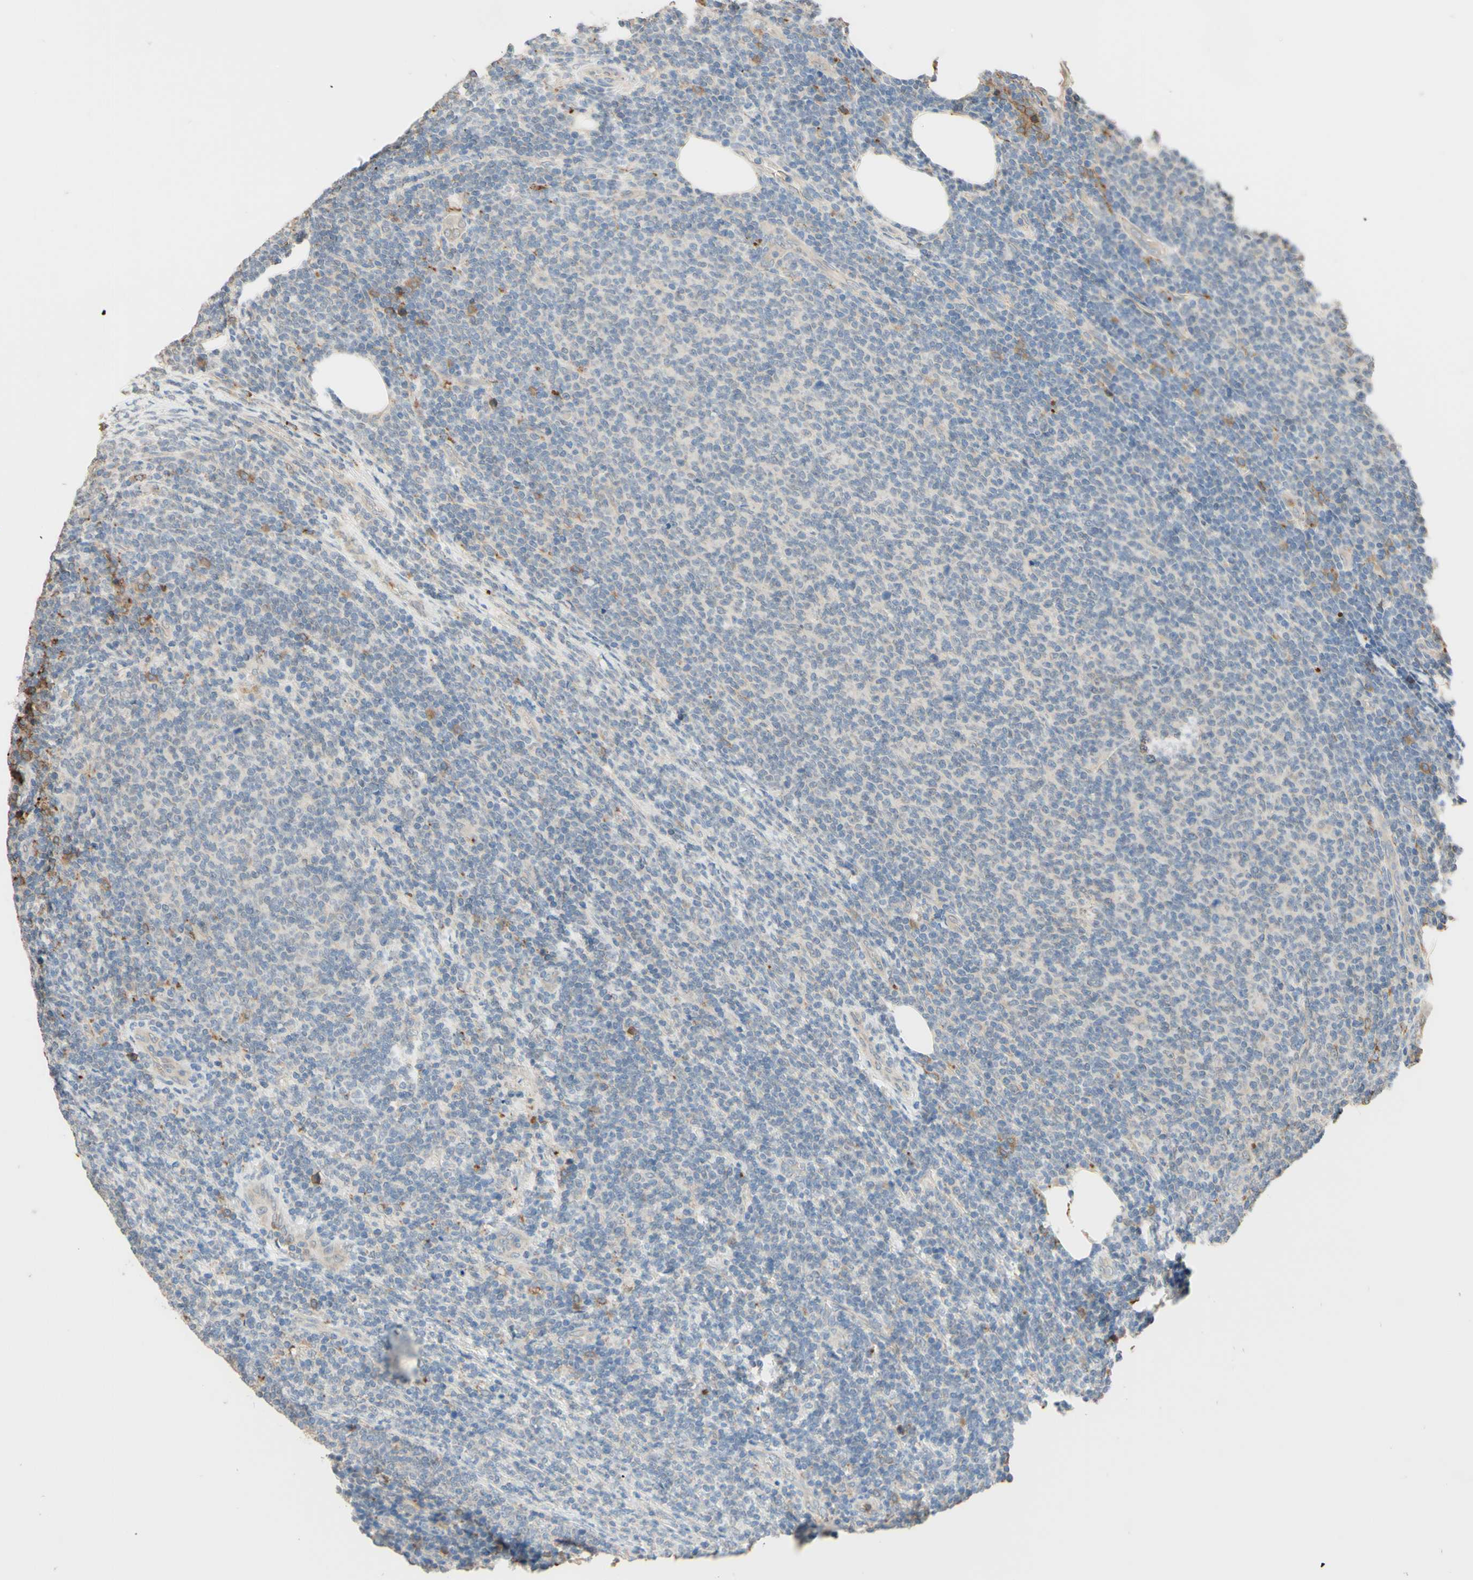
{"staining": {"intensity": "negative", "quantity": "none", "location": "none"}, "tissue": "lymphoma", "cell_type": "Tumor cells", "image_type": "cancer", "snomed": [{"axis": "morphology", "description": "Malignant lymphoma, non-Hodgkin's type, Low grade"}, {"axis": "topography", "description": "Lymph node"}], "caption": "IHC photomicrograph of neoplastic tissue: lymphoma stained with DAB (3,3'-diaminobenzidine) shows no significant protein staining in tumor cells.", "gene": "SMIM19", "patient": {"sex": "male", "age": 66}}